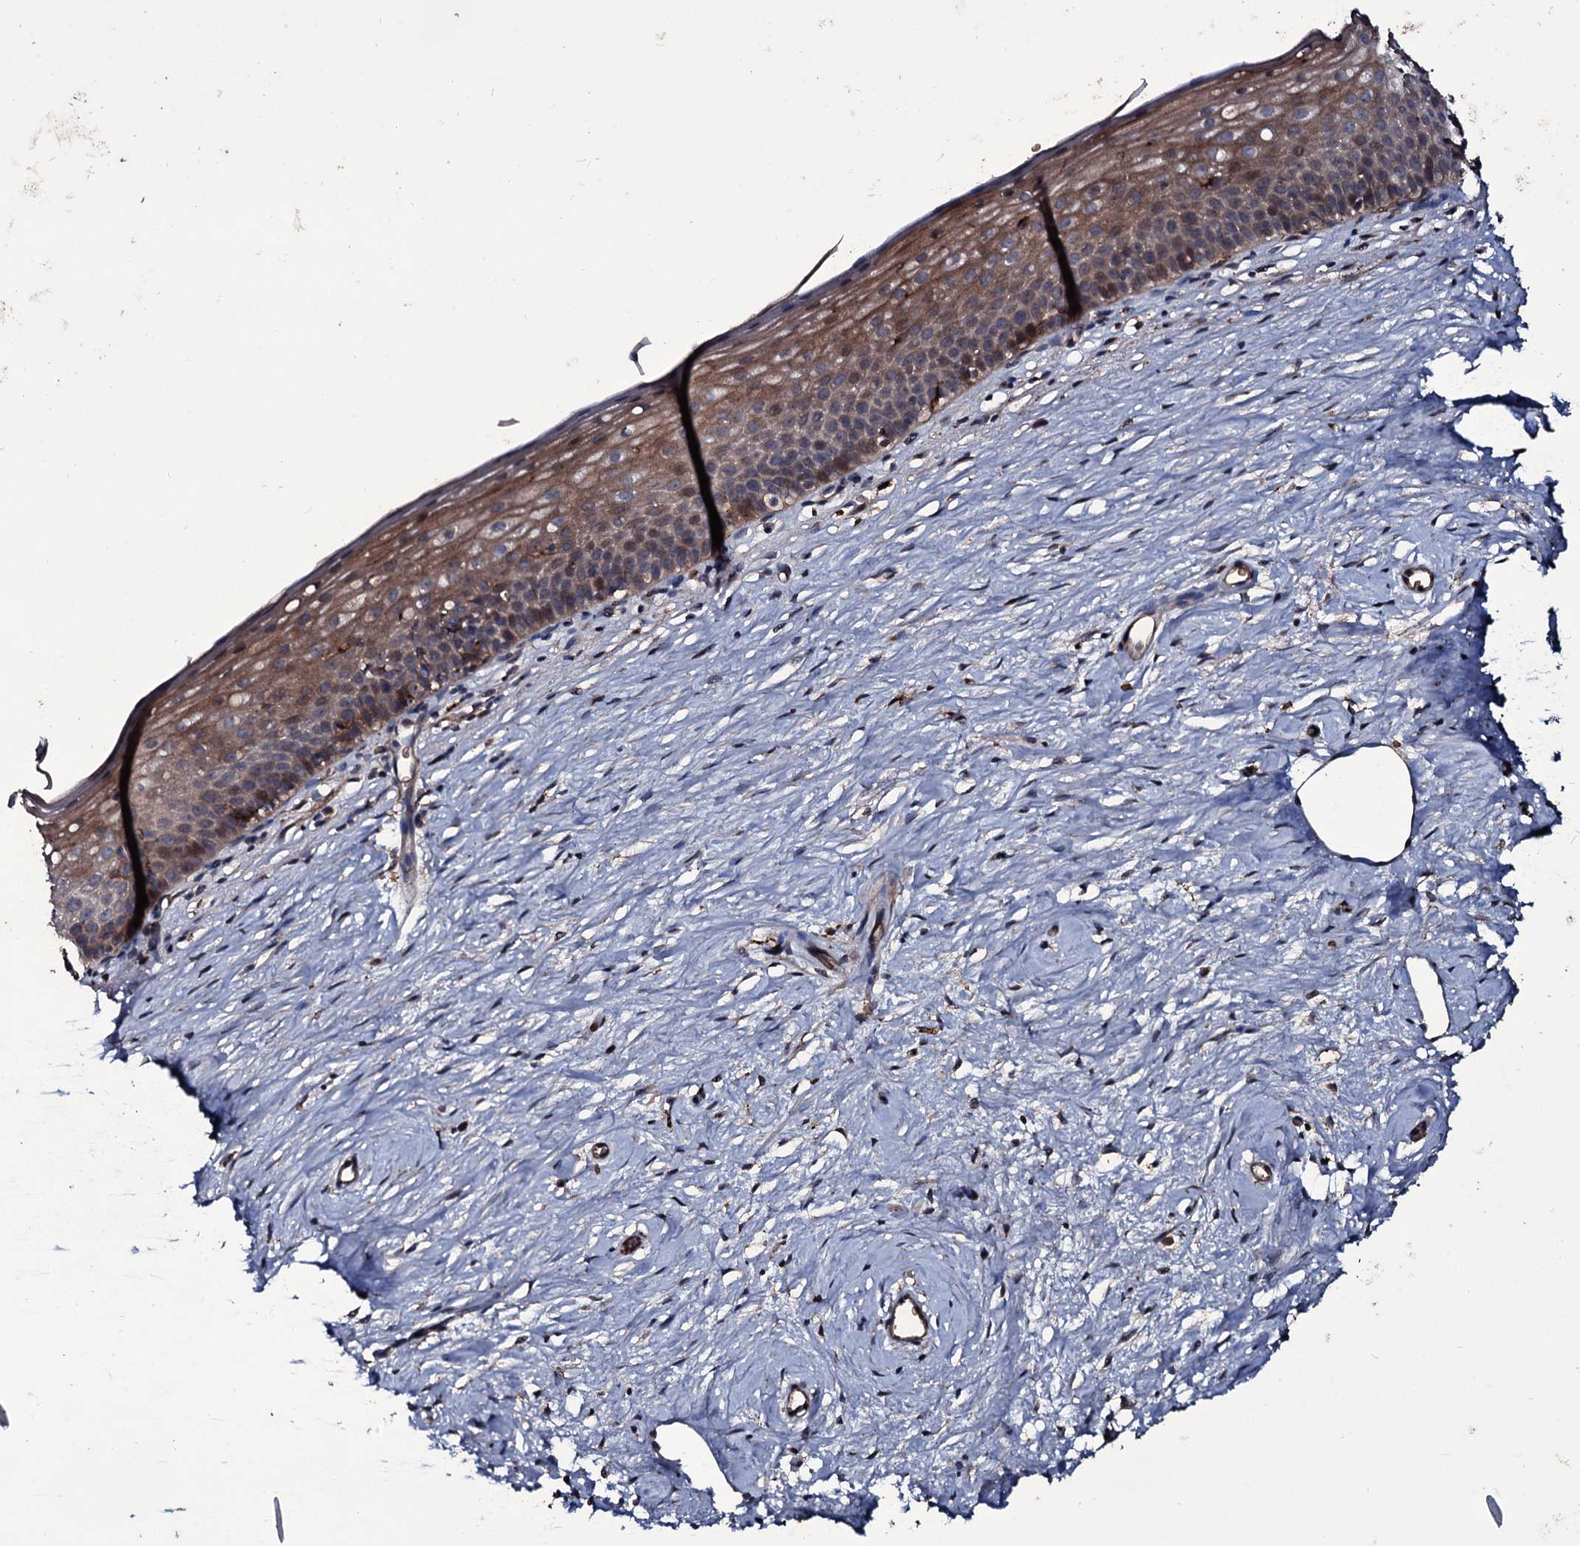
{"staining": {"intensity": "strong", "quantity": ">75%", "location": "cytoplasmic/membranous"}, "tissue": "cervix", "cell_type": "Glandular cells", "image_type": "normal", "snomed": [{"axis": "morphology", "description": "Normal tissue, NOS"}, {"axis": "topography", "description": "Cervix"}], "caption": "IHC of normal human cervix exhibits high levels of strong cytoplasmic/membranous staining in approximately >75% of glandular cells. (IHC, brightfield microscopy, high magnification).", "gene": "ZSWIM8", "patient": {"sex": "female", "age": 57}}